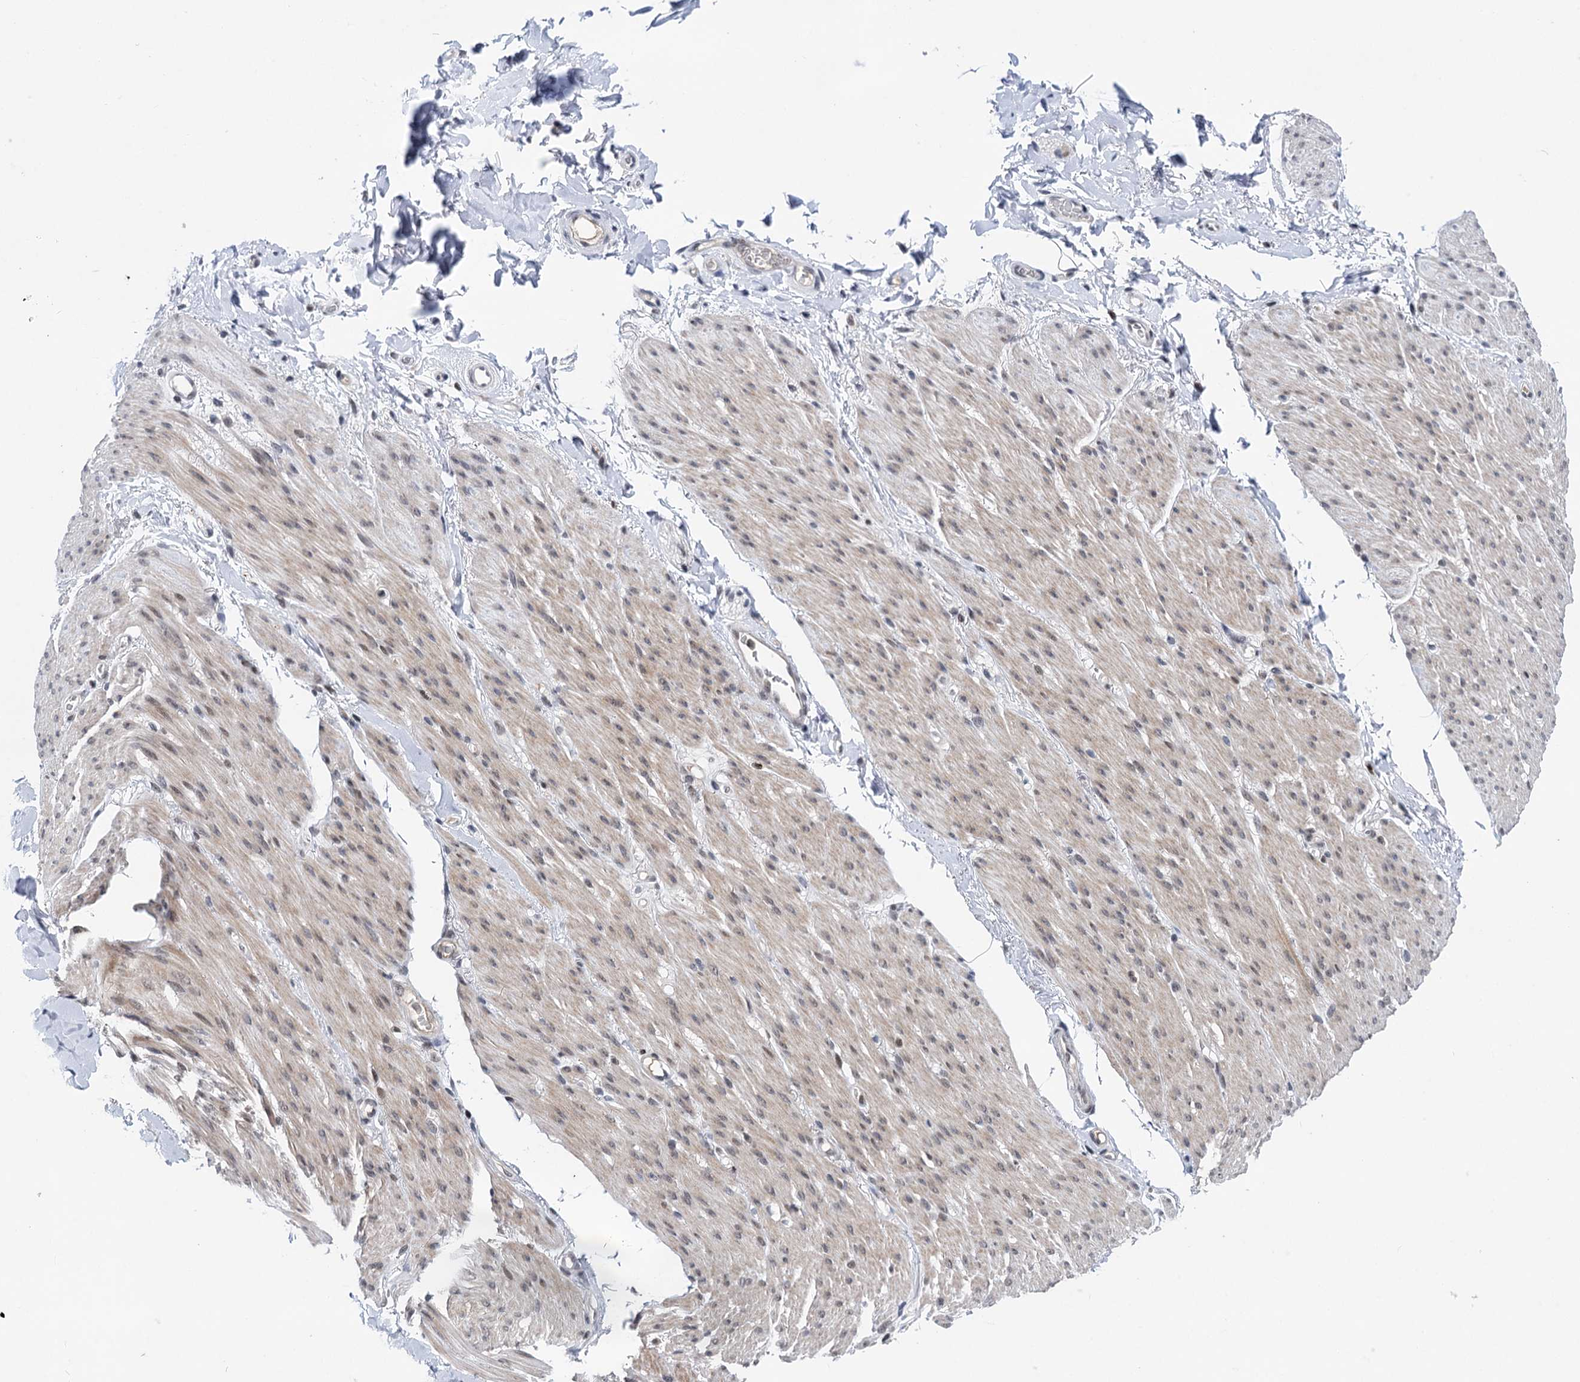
{"staining": {"intensity": "negative", "quantity": "none", "location": "none"}, "tissue": "adipose tissue", "cell_type": "Adipocytes", "image_type": "normal", "snomed": [{"axis": "morphology", "description": "Normal tissue, NOS"}, {"axis": "topography", "description": "Colon"}, {"axis": "topography", "description": "Peripheral nerve tissue"}], "caption": "Immunohistochemistry (IHC) micrograph of normal adipose tissue: human adipose tissue stained with DAB (3,3'-diaminobenzidine) displays no significant protein staining in adipocytes.", "gene": "ZCCHC10", "patient": {"sex": "female", "age": 61}}